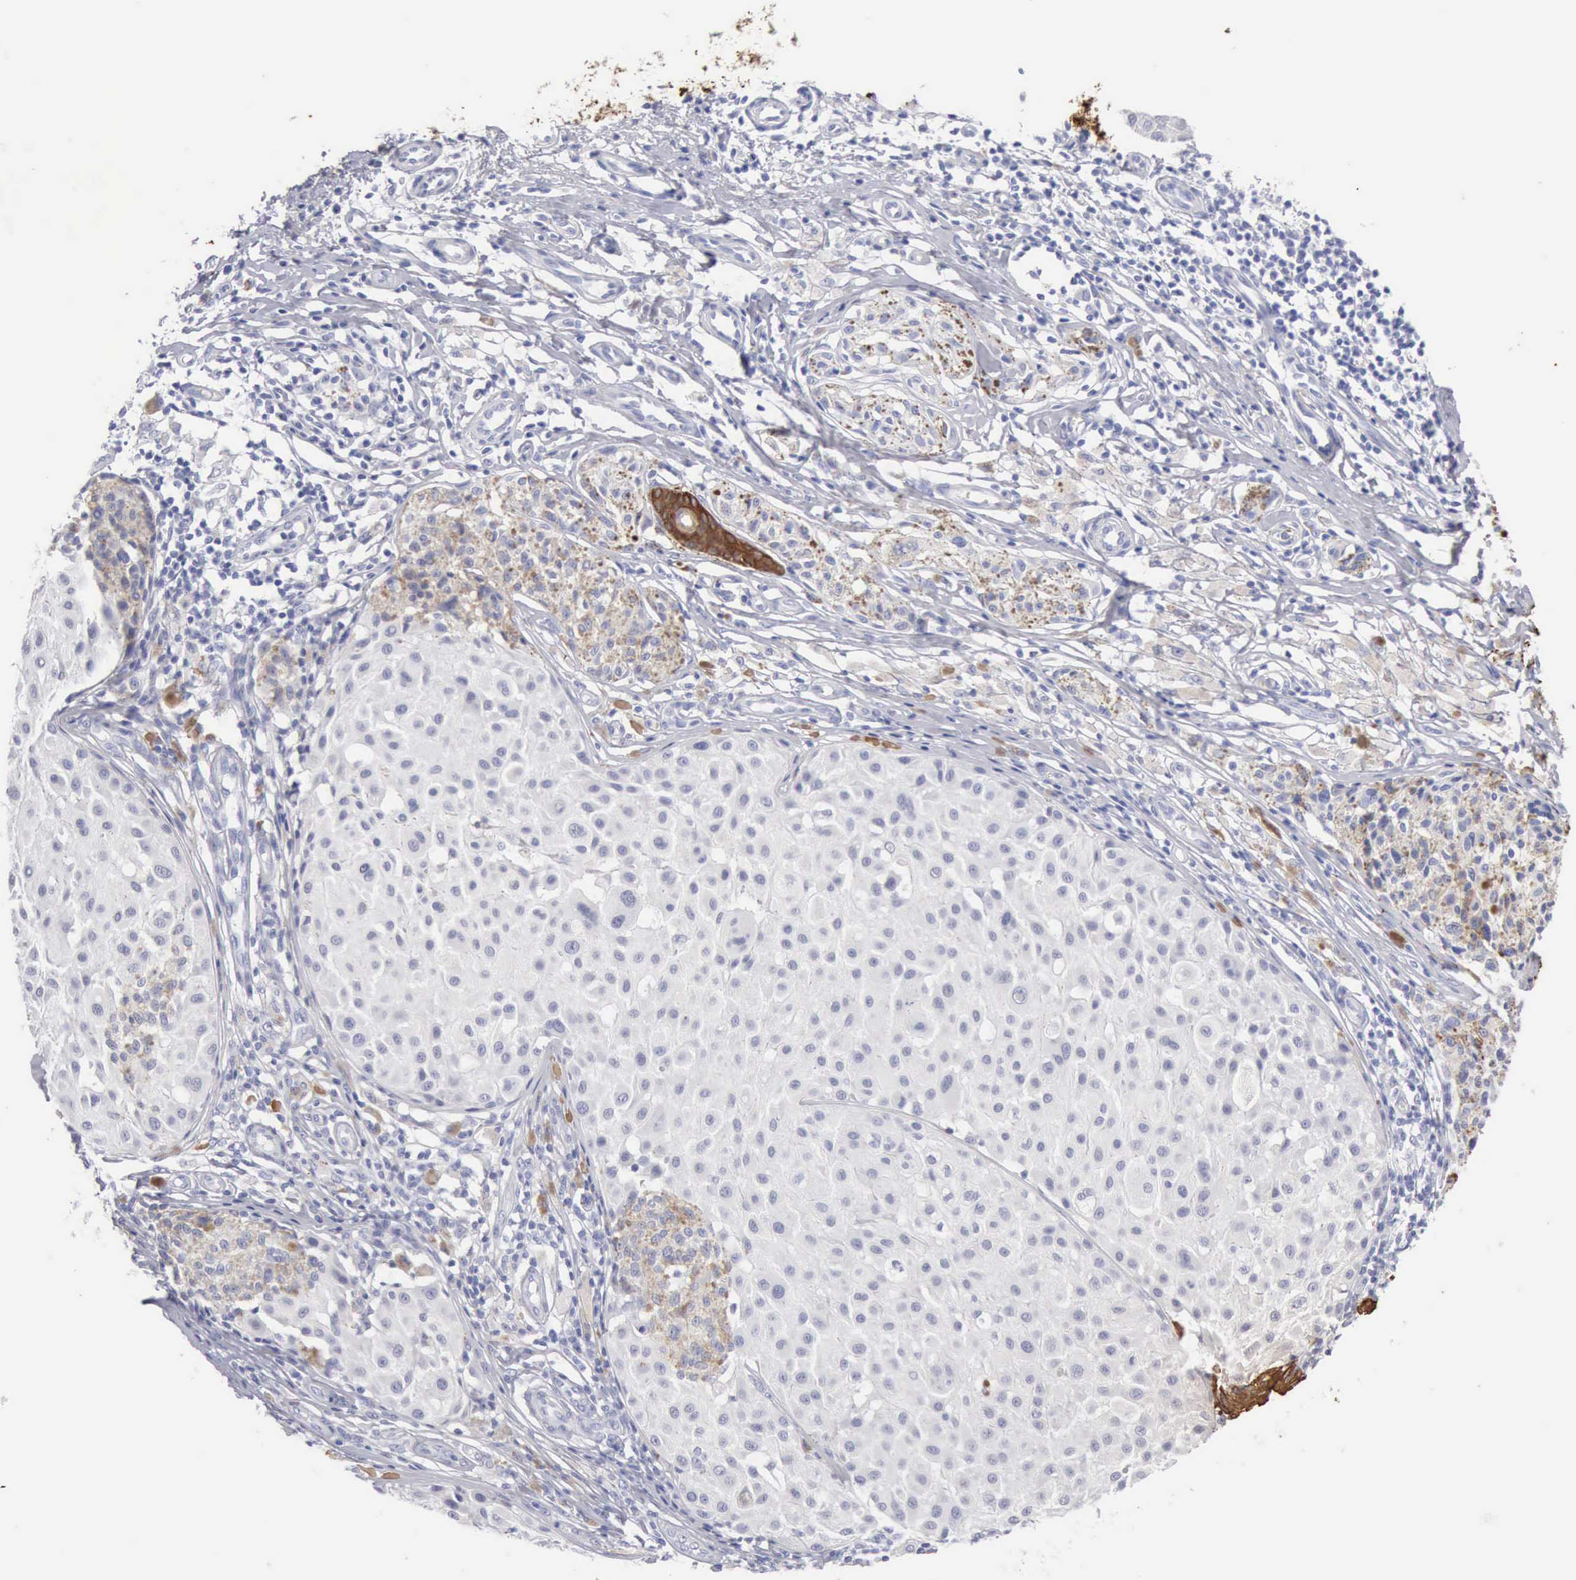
{"staining": {"intensity": "negative", "quantity": "none", "location": "none"}, "tissue": "melanoma", "cell_type": "Tumor cells", "image_type": "cancer", "snomed": [{"axis": "morphology", "description": "Malignant melanoma, NOS"}, {"axis": "topography", "description": "Skin"}], "caption": "A photomicrograph of human melanoma is negative for staining in tumor cells. The staining is performed using DAB (3,3'-diaminobenzidine) brown chromogen with nuclei counter-stained in using hematoxylin.", "gene": "KRT5", "patient": {"sex": "male", "age": 36}}